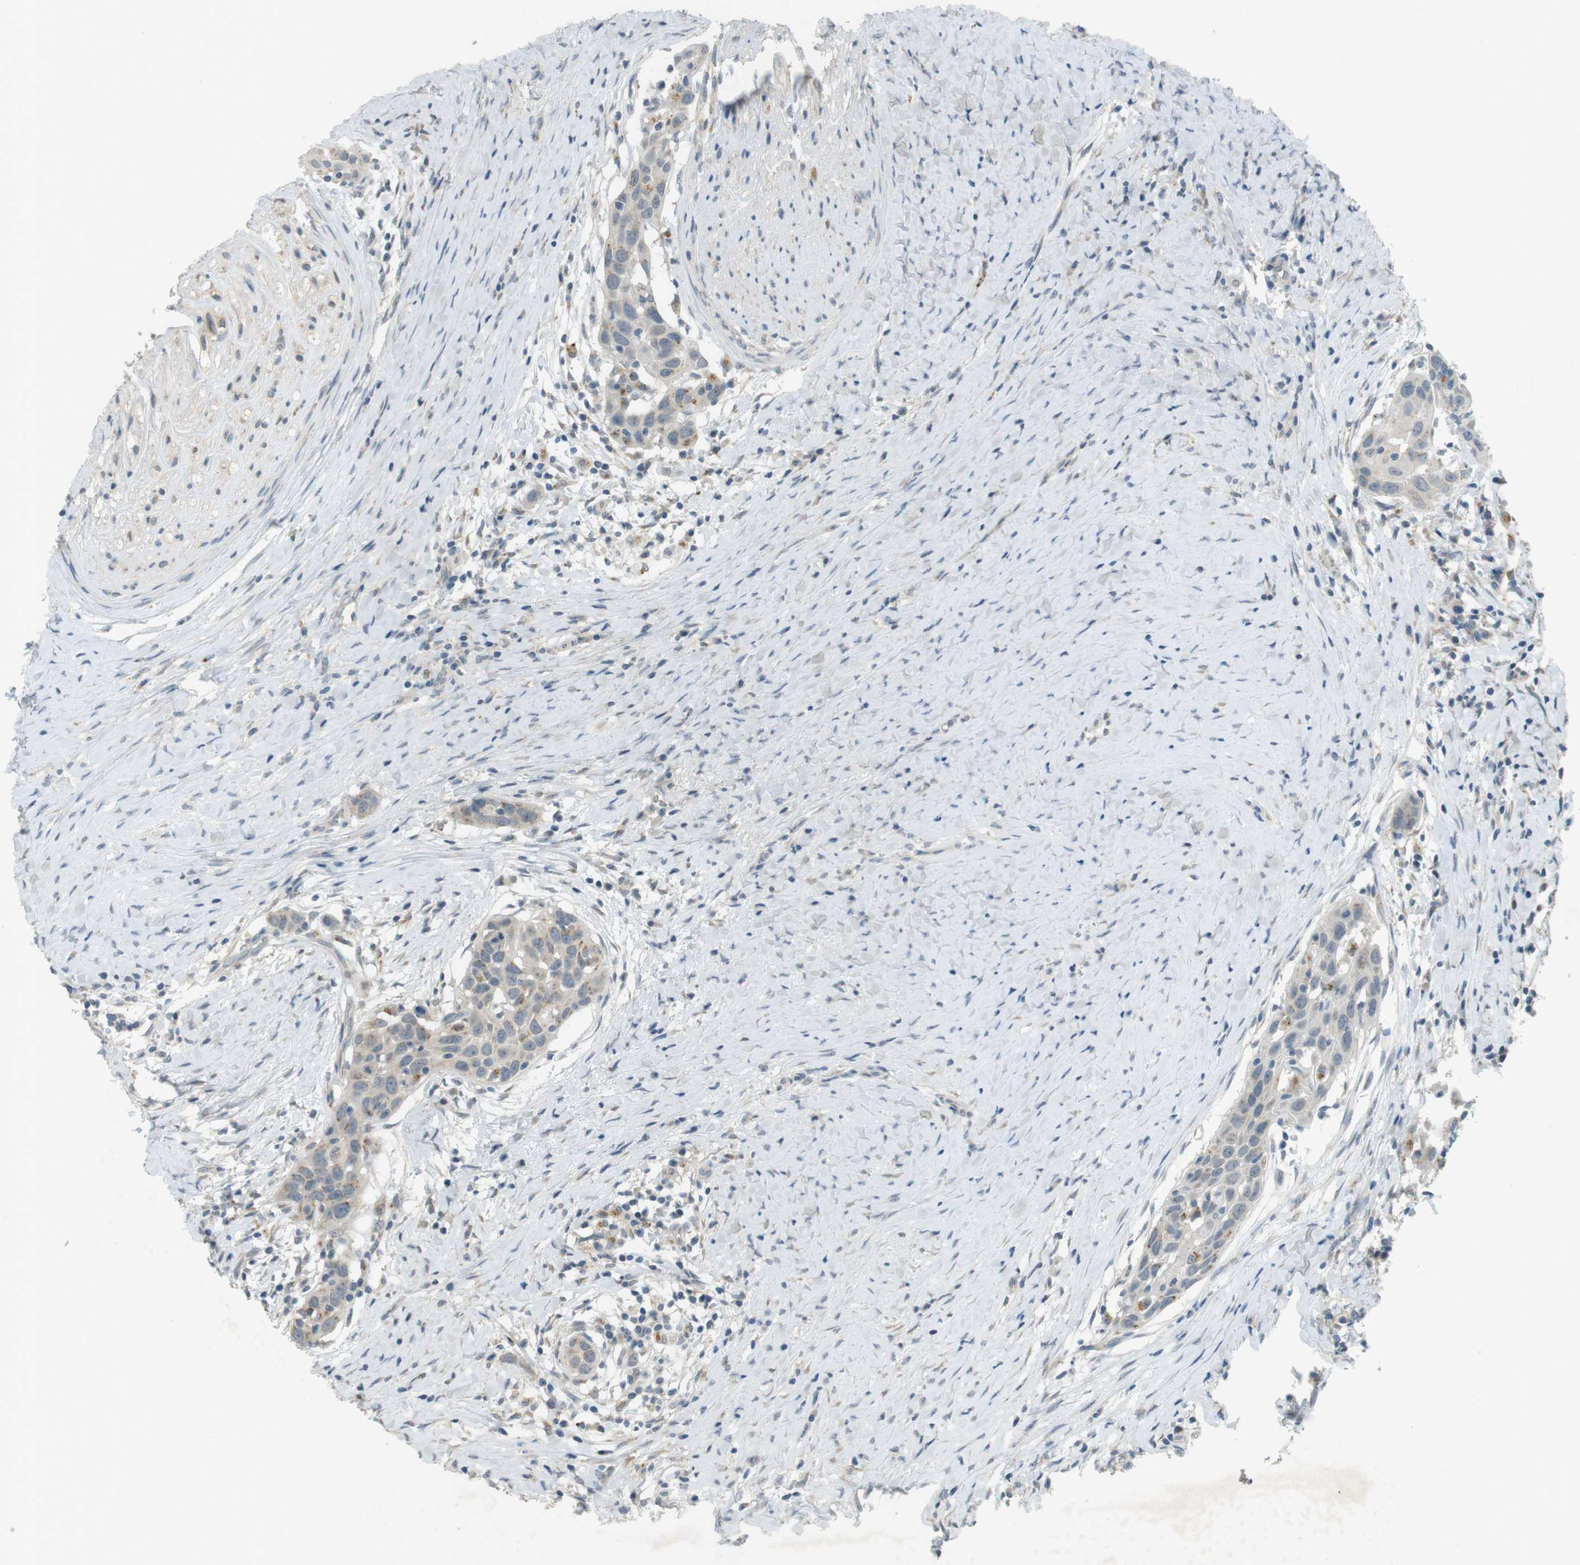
{"staining": {"intensity": "moderate", "quantity": "<25%", "location": "cytoplasmic/membranous"}, "tissue": "head and neck cancer", "cell_type": "Tumor cells", "image_type": "cancer", "snomed": [{"axis": "morphology", "description": "Squamous cell carcinoma, NOS"}, {"axis": "topography", "description": "Oral tissue"}, {"axis": "topography", "description": "Head-Neck"}], "caption": "Moderate cytoplasmic/membranous expression for a protein is present in approximately <25% of tumor cells of head and neck squamous cell carcinoma using IHC.", "gene": "UGT8", "patient": {"sex": "female", "age": 50}}